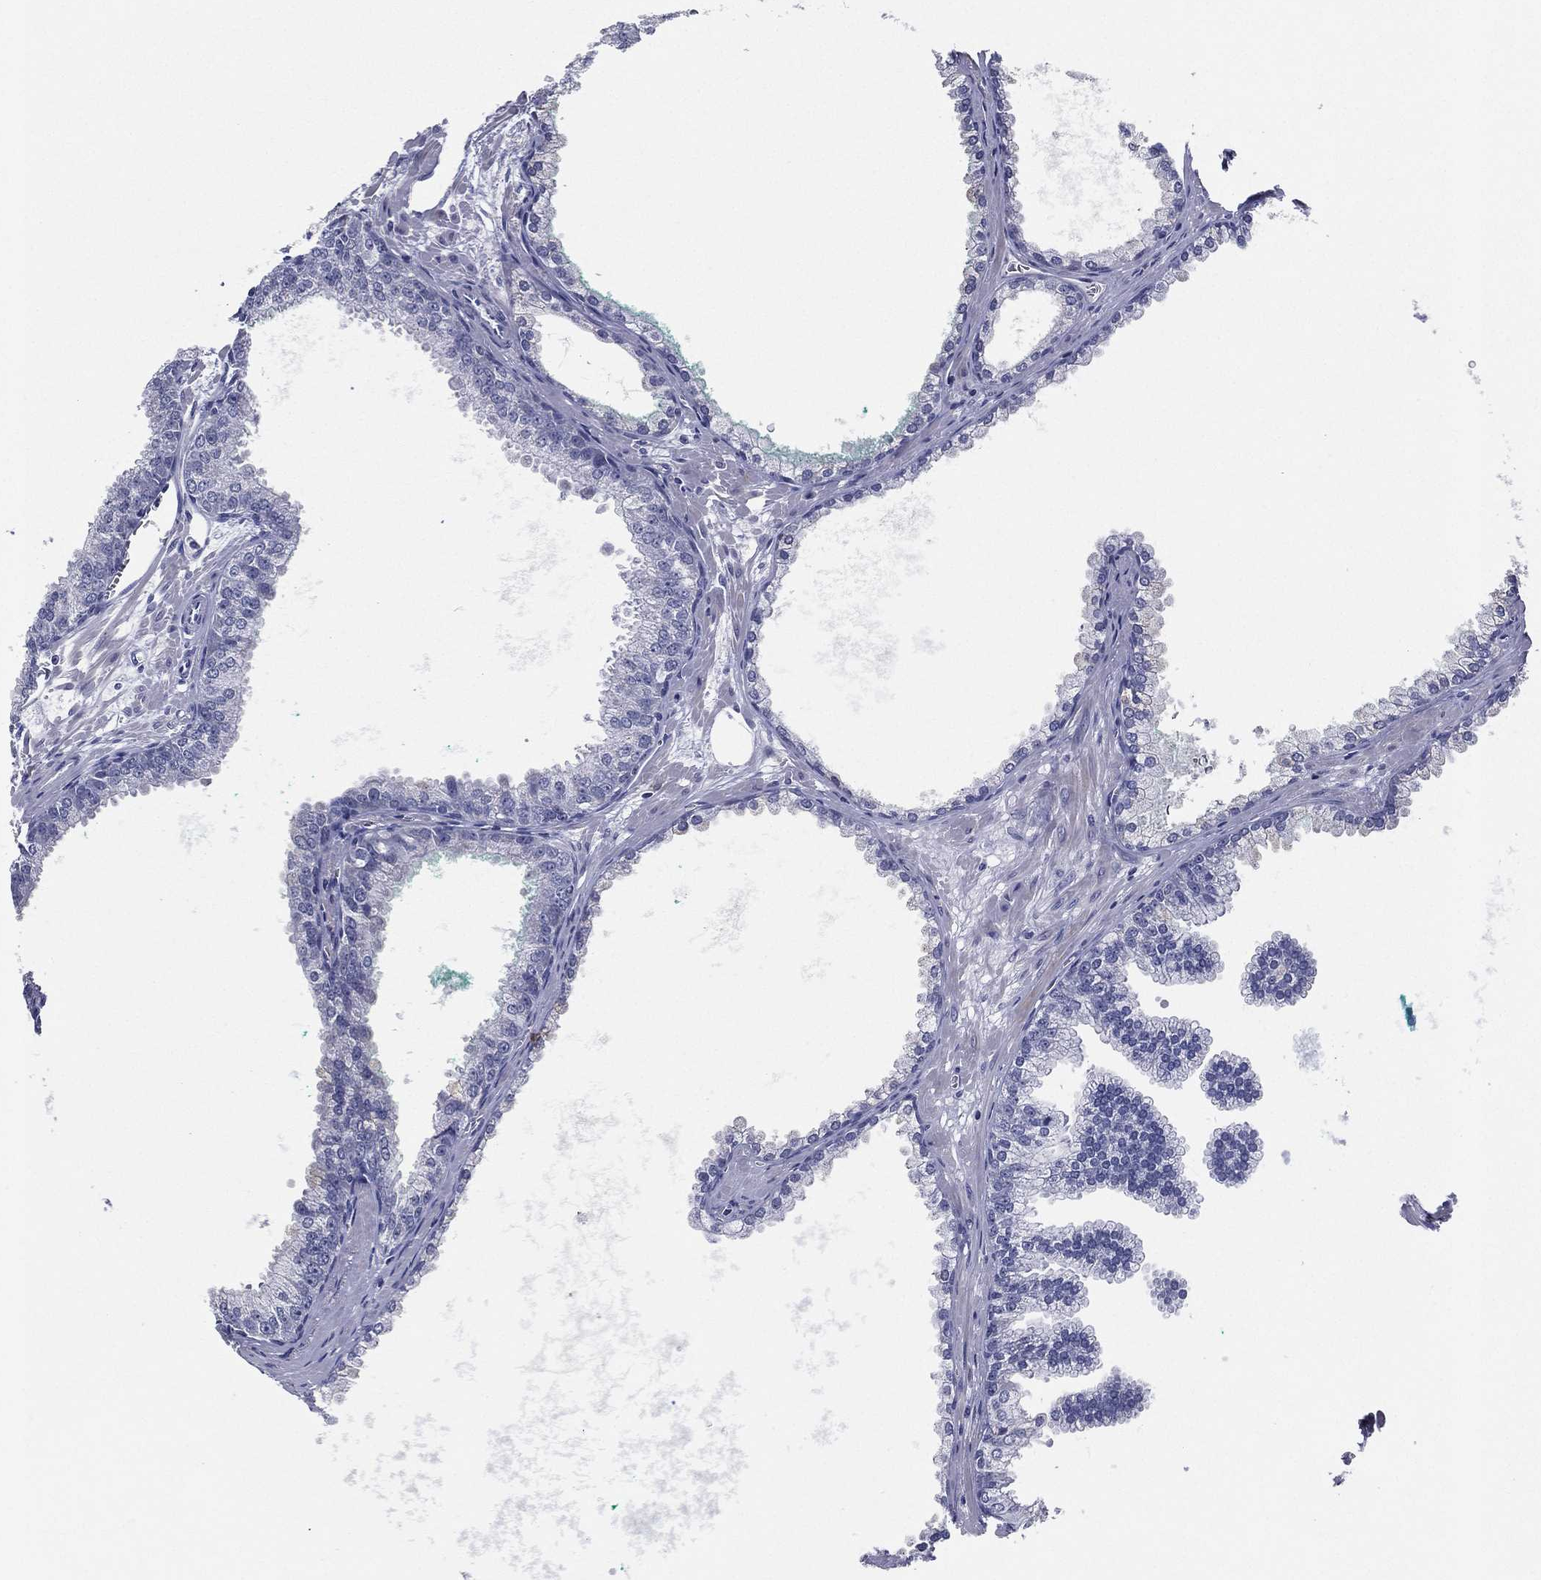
{"staining": {"intensity": "negative", "quantity": "none", "location": "none"}, "tissue": "prostate cancer", "cell_type": "Tumor cells", "image_type": "cancer", "snomed": [{"axis": "morphology", "description": "Adenocarcinoma, NOS"}, {"axis": "topography", "description": "Prostate"}], "caption": "Immunohistochemistry photomicrograph of neoplastic tissue: human adenocarcinoma (prostate) stained with DAB (3,3'-diaminobenzidine) demonstrates no significant protein expression in tumor cells.", "gene": "SLC13A4", "patient": {"sex": "male", "age": 67}}